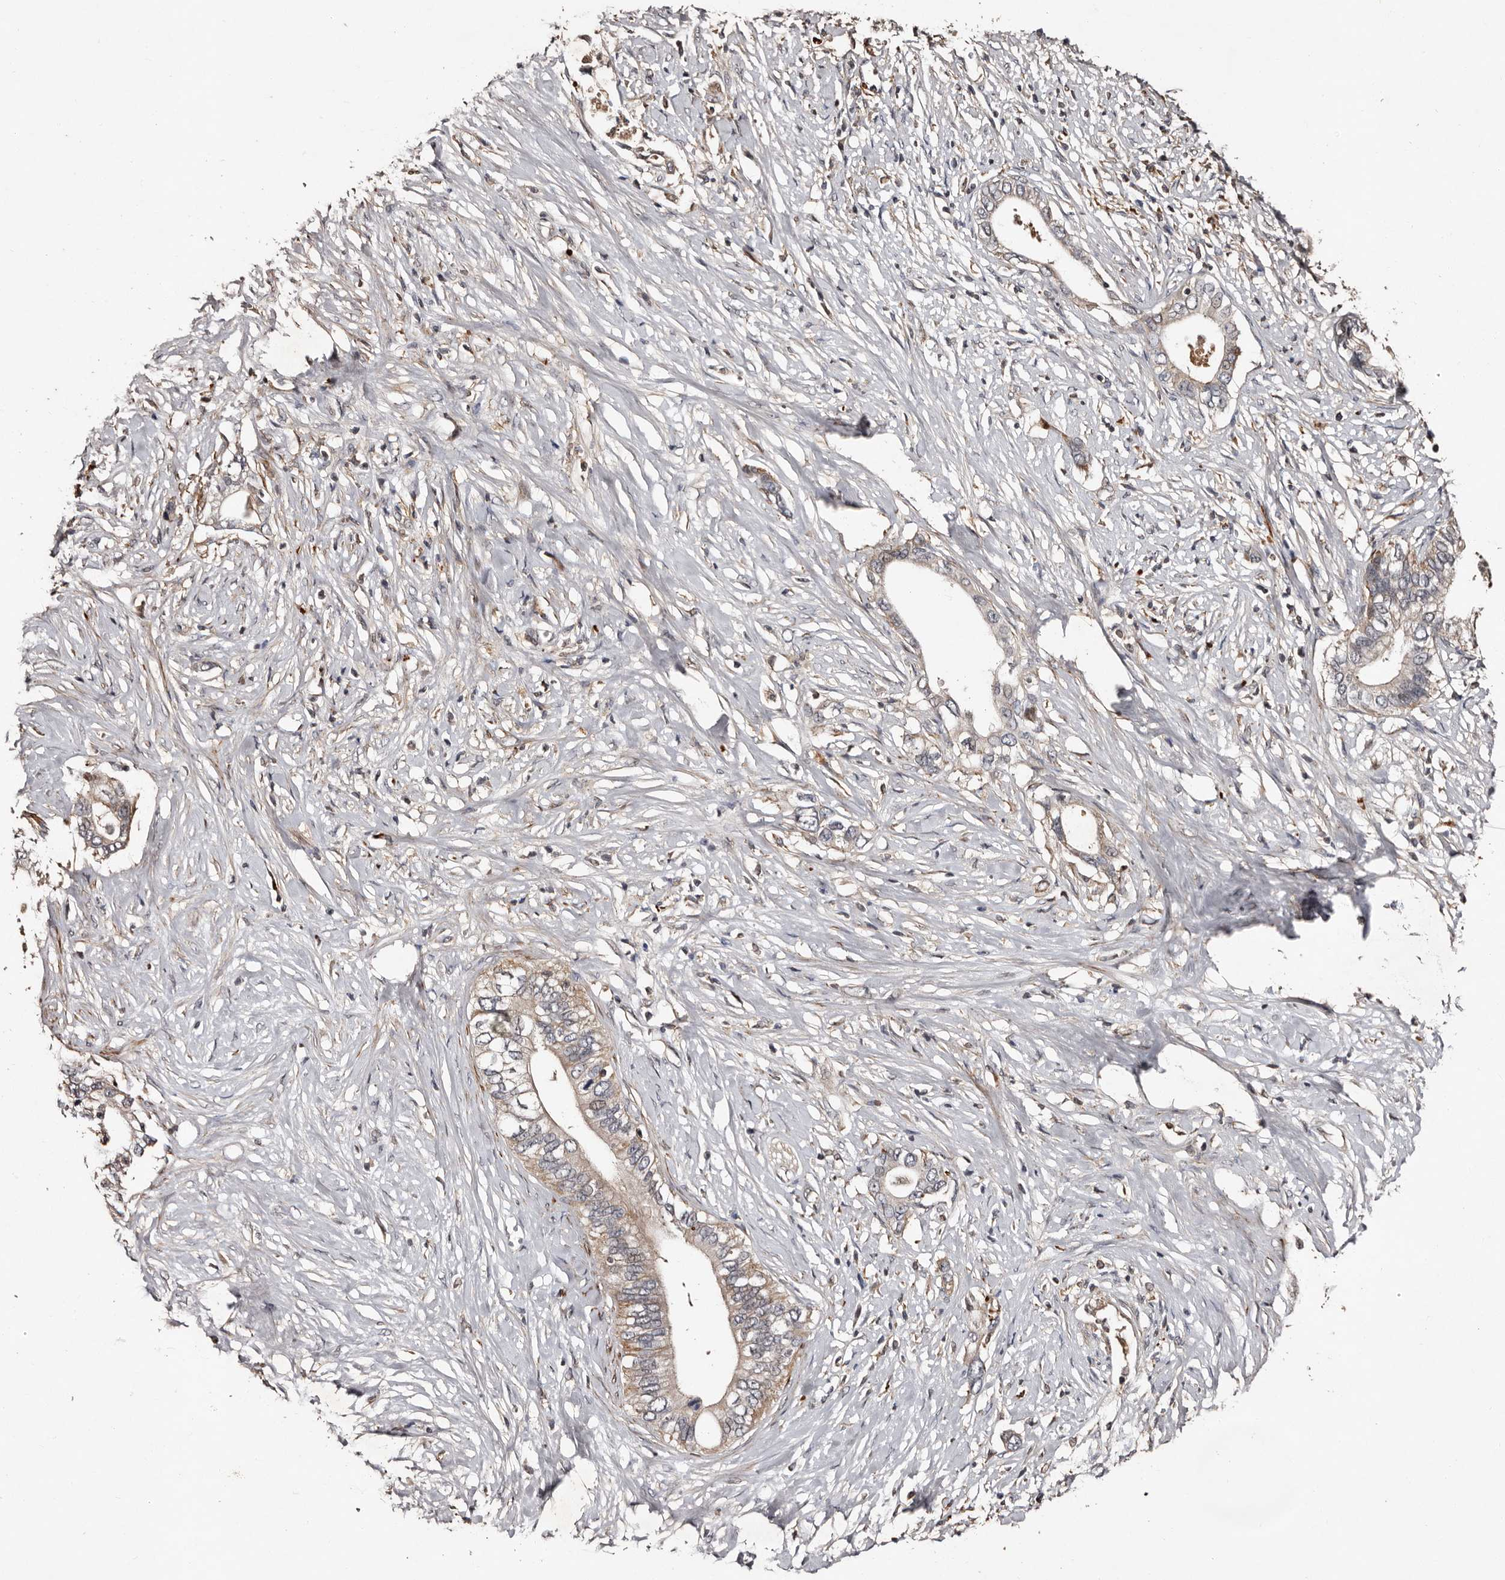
{"staining": {"intensity": "negative", "quantity": "none", "location": "none"}, "tissue": "pancreatic cancer", "cell_type": "Tumor cells", "image_type": "cancer", "snomed": [{"axis": "morphology", "description": "Normal tissue, NOS"}, {"axis": "morphology", "description": "Adenocarcinoma, NOS"}, {"axis": "topography", "description": "Pancreas"}, {"axis": "topography", "description": "Peripheral nerve tissue"}], "caption": "This is a micrograph of immunohistochemistry staining of pancreatic cancer (adenocarcinoma), which shows no expression in tumor cells. The staining is performed using DAB brown chromogen with nuclei counter-stained in using hematoxylin.", "gene": "PRKD3", "patient": {"sex": "male", "age": 59}}